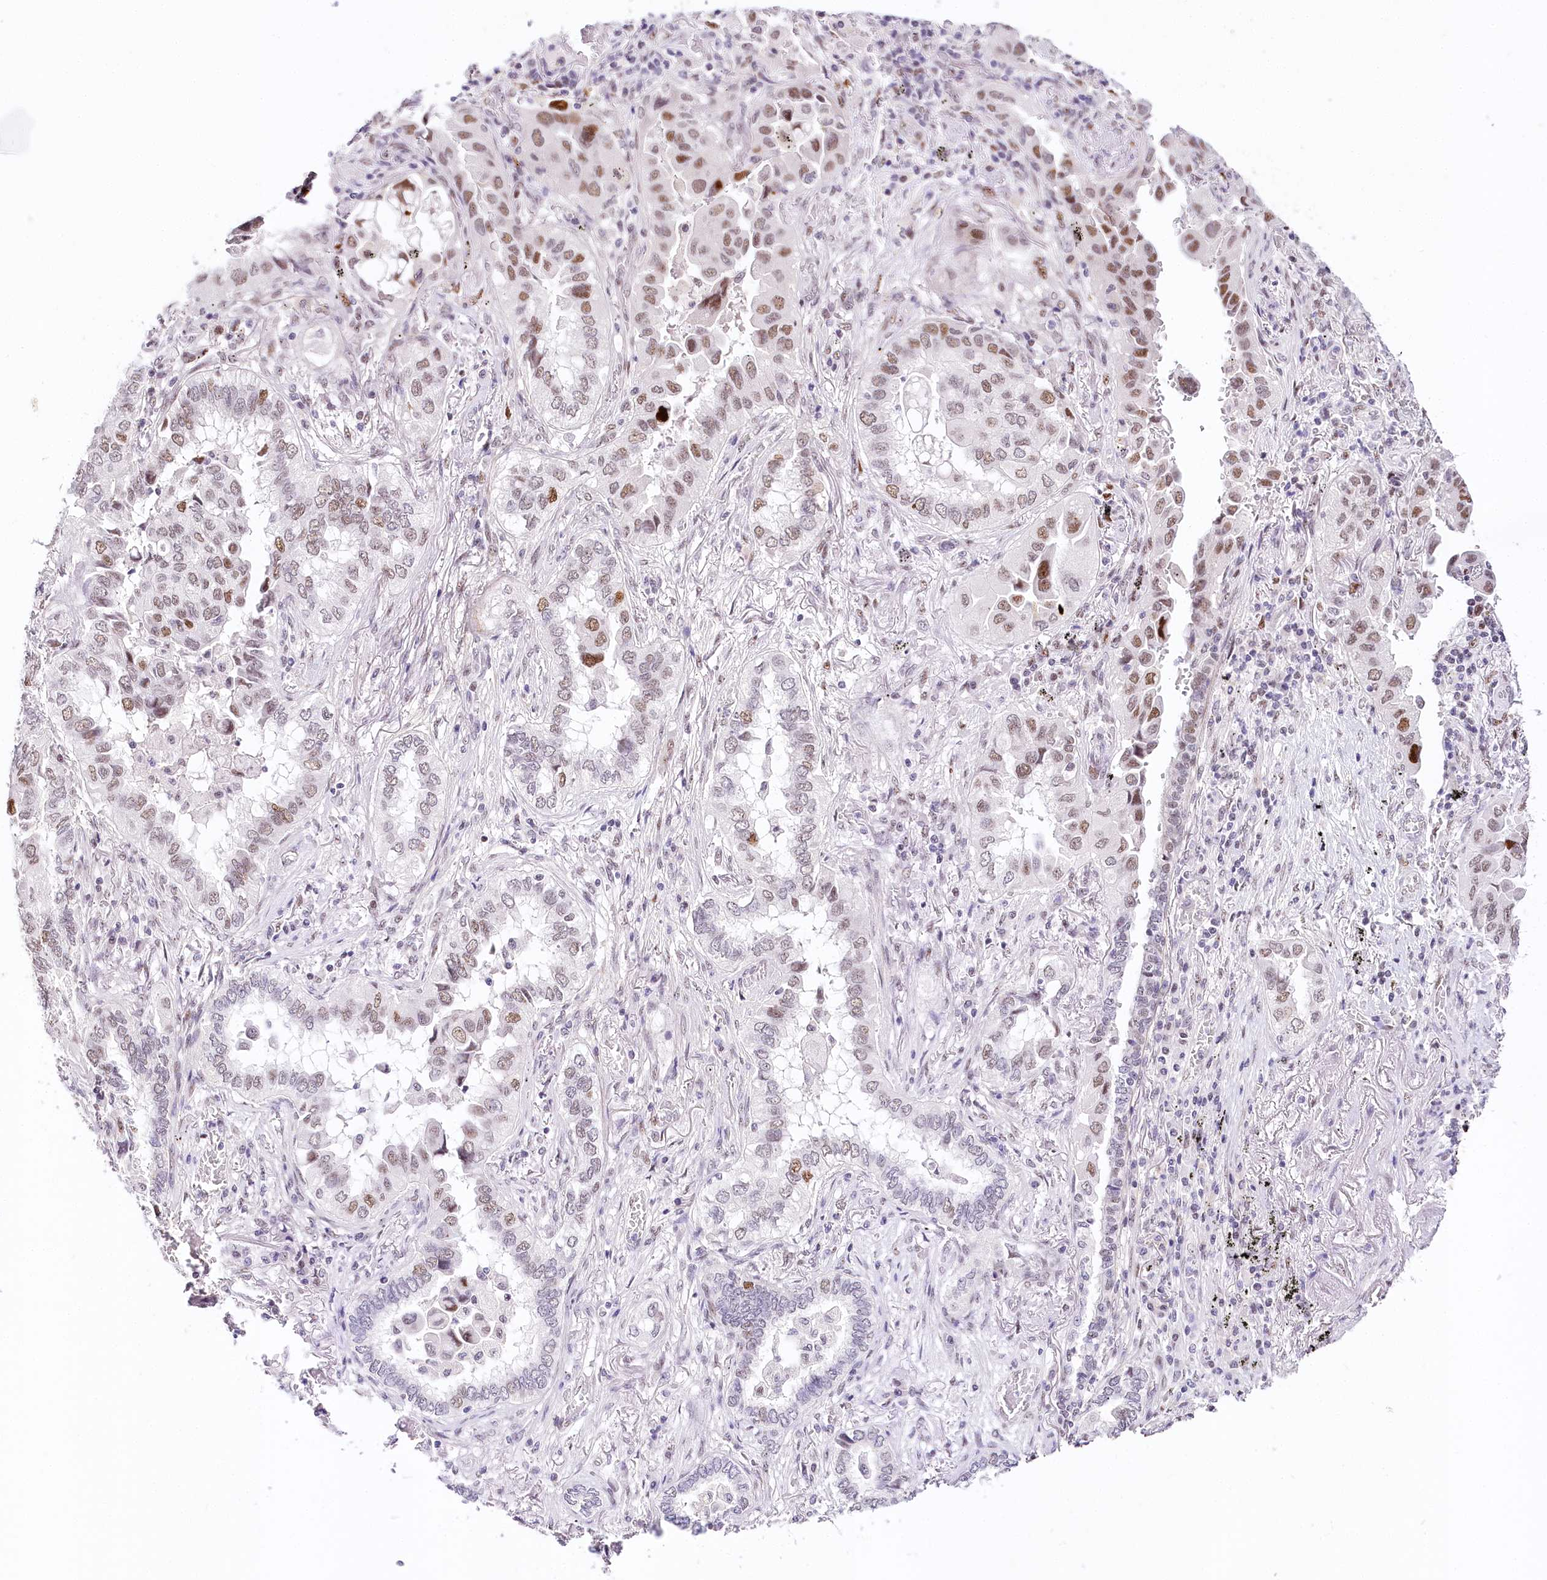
{"staining": {"intensity": "moderate", "quantity": "25%-75%", "location": "nuclear"}, "tissue": "lung cancer", "cell_type": "Tumor cells", "image_type": "cancer", "snomed": [{"axis": "morphology", "description": "Adenocarcinoma, NOS"}, {"axis": "topography", "description": "Lung"}], "caption": "The photomicrograph reveals immunohistochemical staining of adenocarcinoma (lung). There is moderate nuclear expression is identified in about 25%-75% of tumor cells.", "gene": "TP53", "patient": {"sex": "female", "age": 76}}